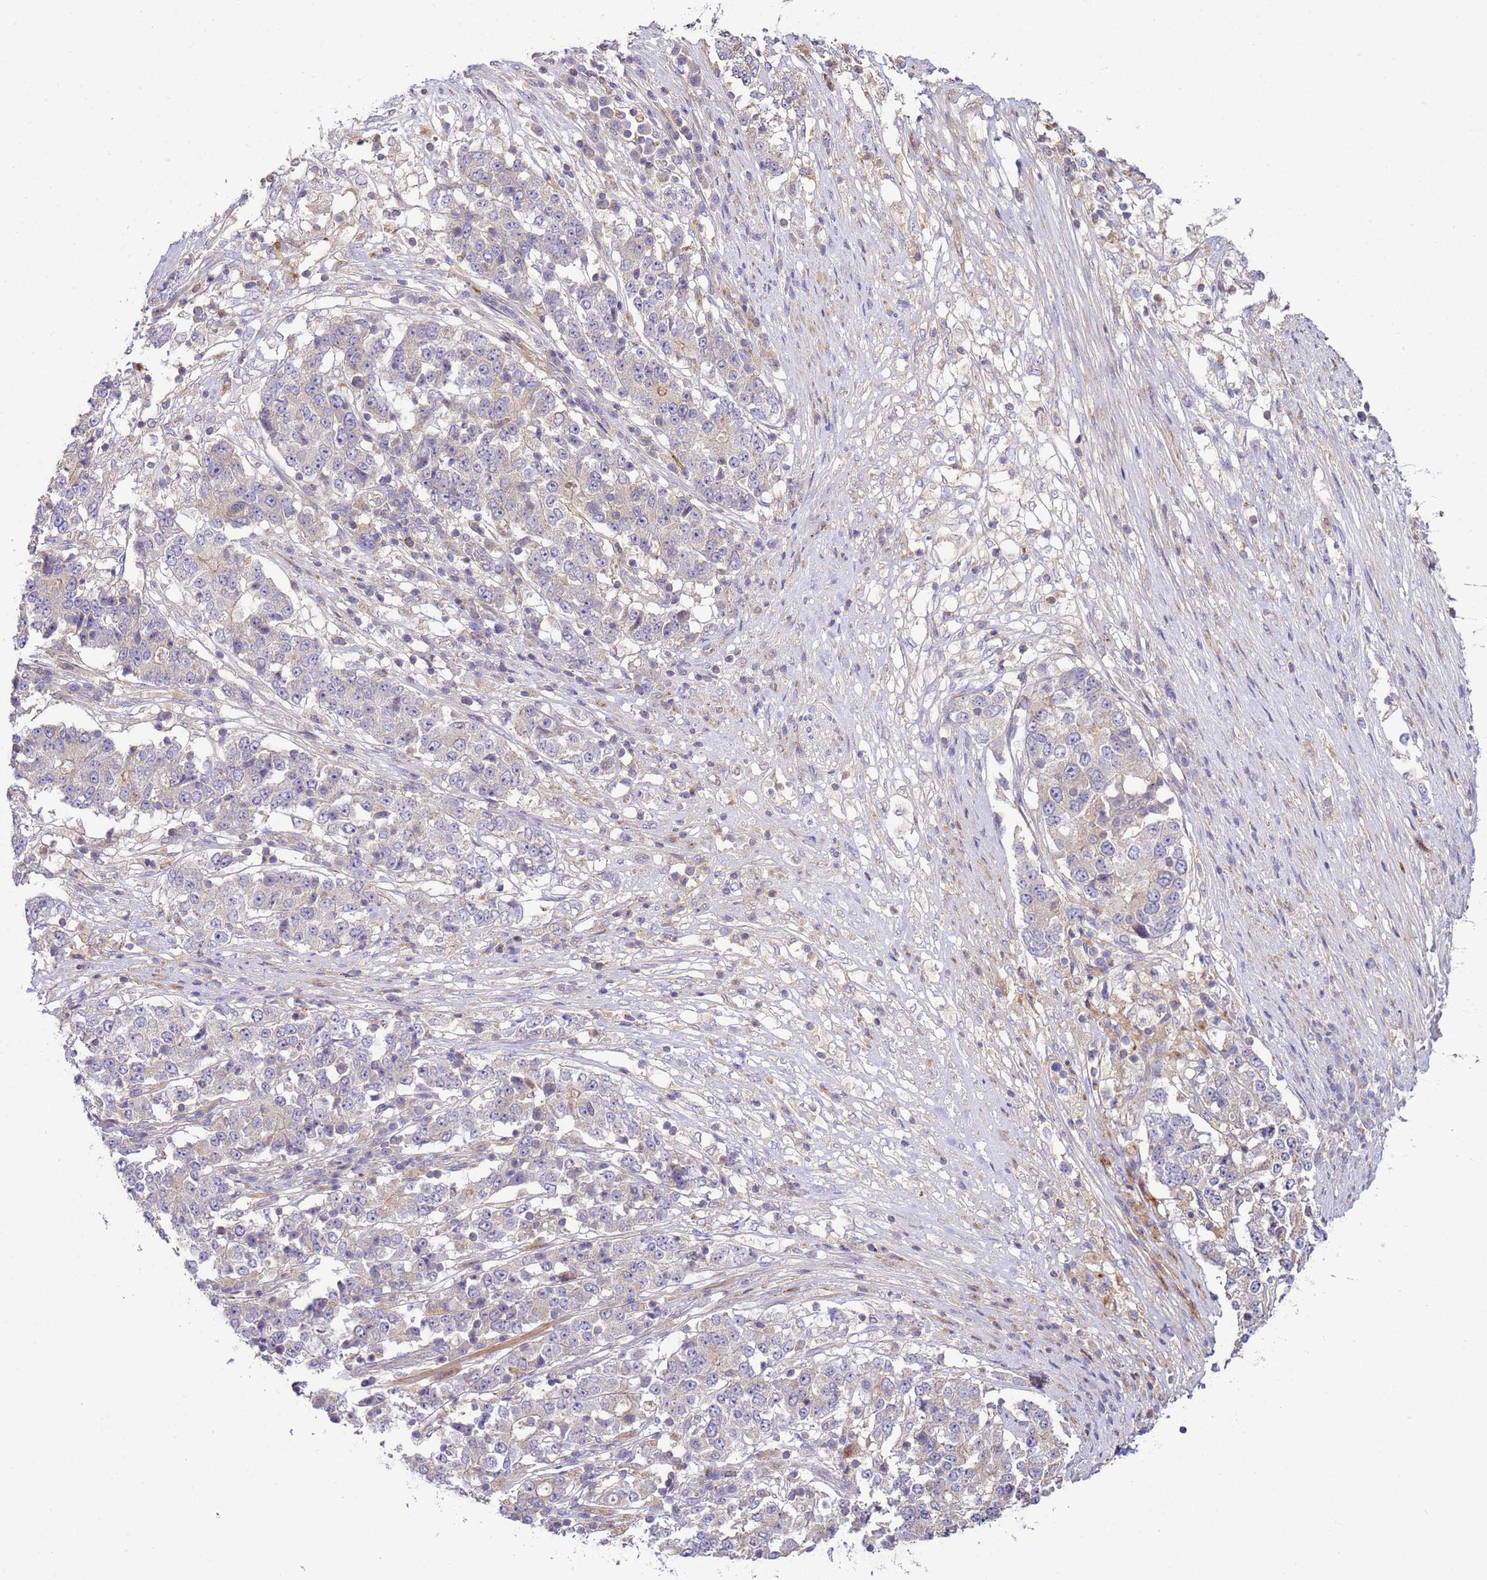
{"staining": {"intensity": "negative", "quantity": "none", "location": "none"}, "tissue": "stomach cancer", "cell_type": "Tumor cells", "image_type": "cancer", "snomed": [{"axis": "morphology", "description": "Adenocarcinoma, NOS"}, {"axis": "topography", "description": "Stomach"}], "caption": "IHC of human stomach adenocarcinoma shows no staining in tumor cells.", "gene": "ZNF624", "patient": {"sex": "male", "age": 59}}